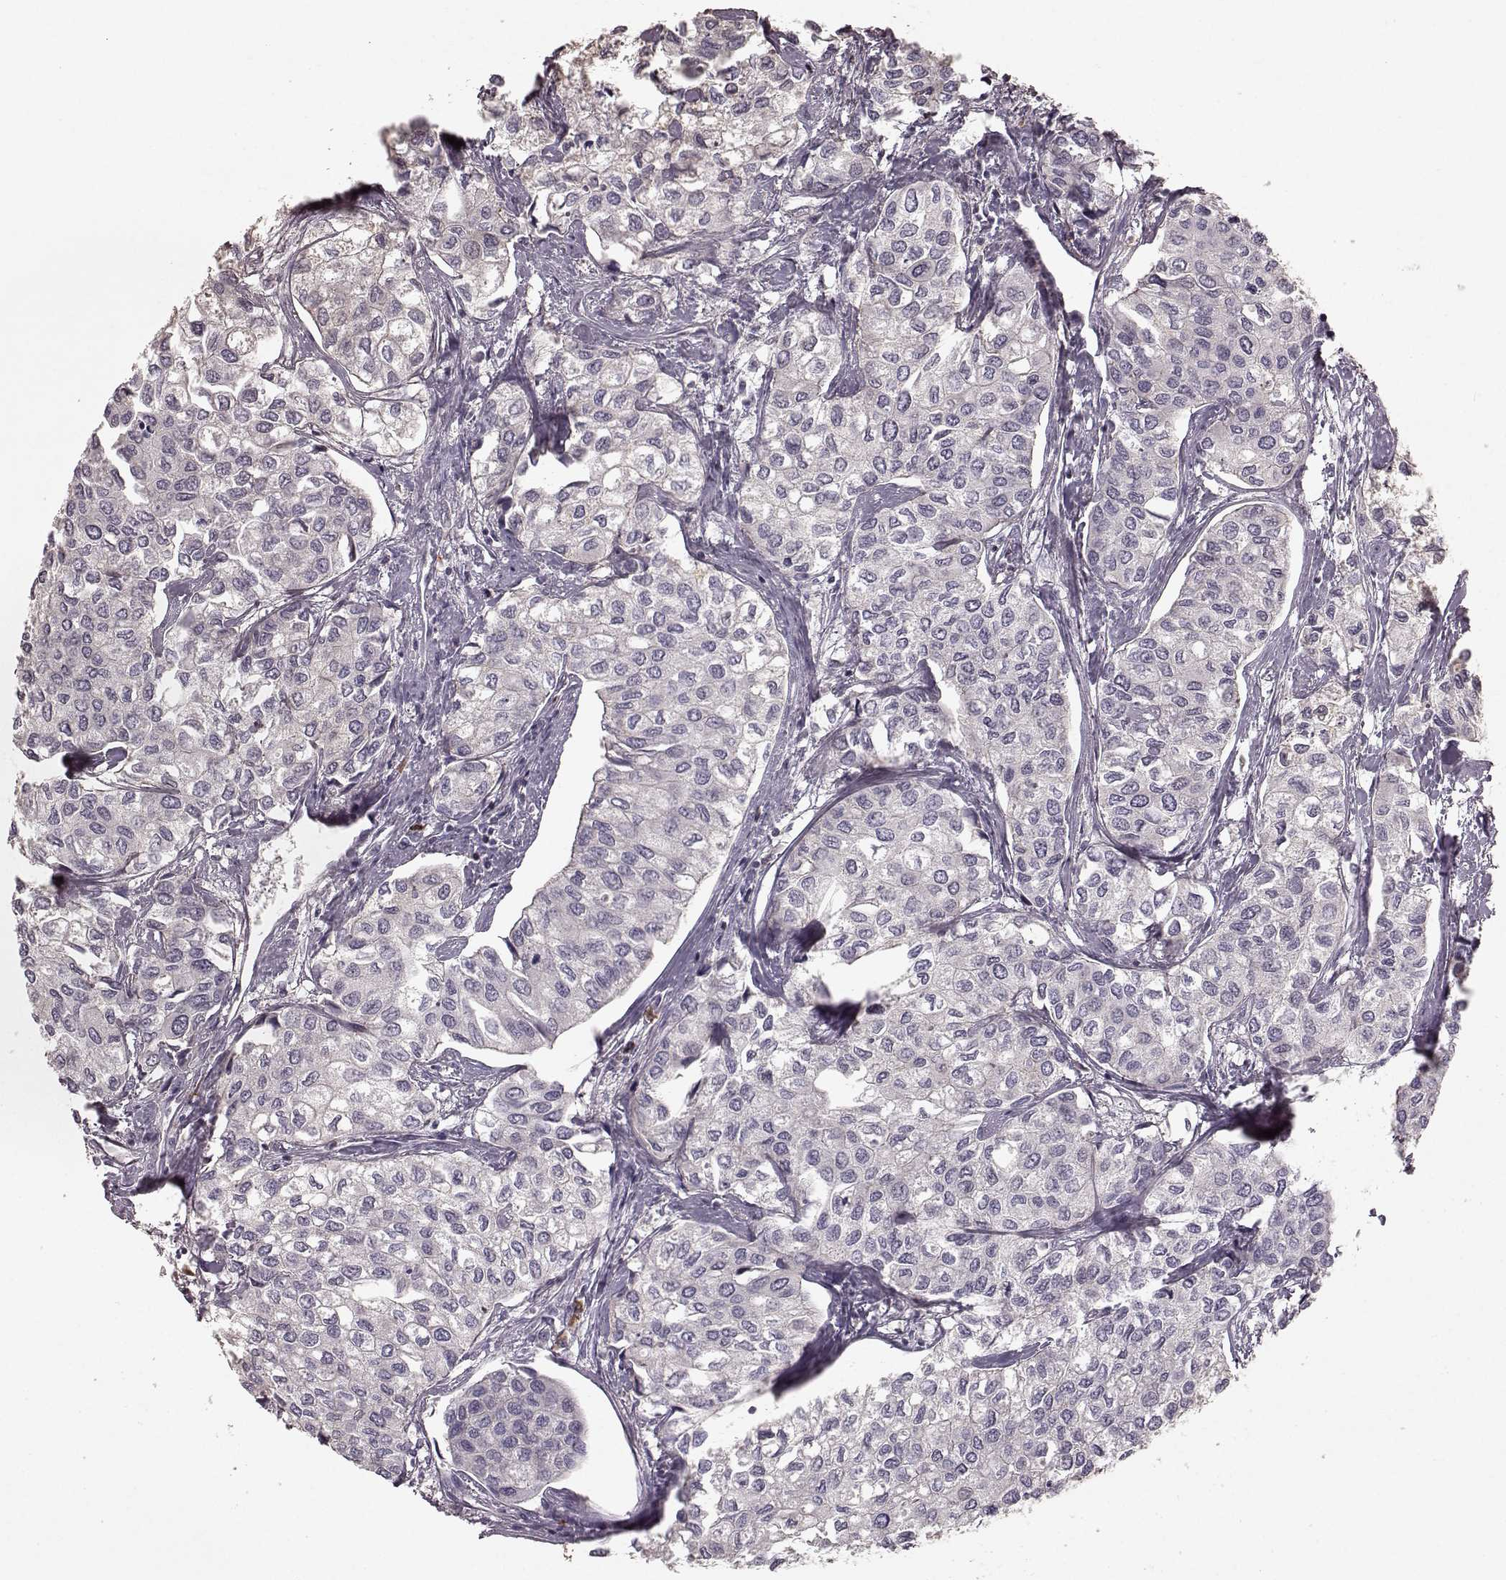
{"staining": {"intensity": "weak", "quantity": "<25%", "location": "cytoplasmic/membranous"}, "tissue": "urothelial cancer", "cell_type": "Tumor cells", "image_type": "cancer", "snomed": [{"axis": "morphology", "description": "Urothelial carcinoma, High grade"}, {"axis": "topography", "description": "Urinary bladder"}], "caption": "High magnification brightfield microscopy of urothelial carcinoma (high-grade) stained with DAB (3,3'-diaminobenzidine) (brown) and counterstained with hematoxylin (blue): tumor cells show no significant expression.", "gene": "PDCD1", "patient": {"sex": "male", "age": 73}}